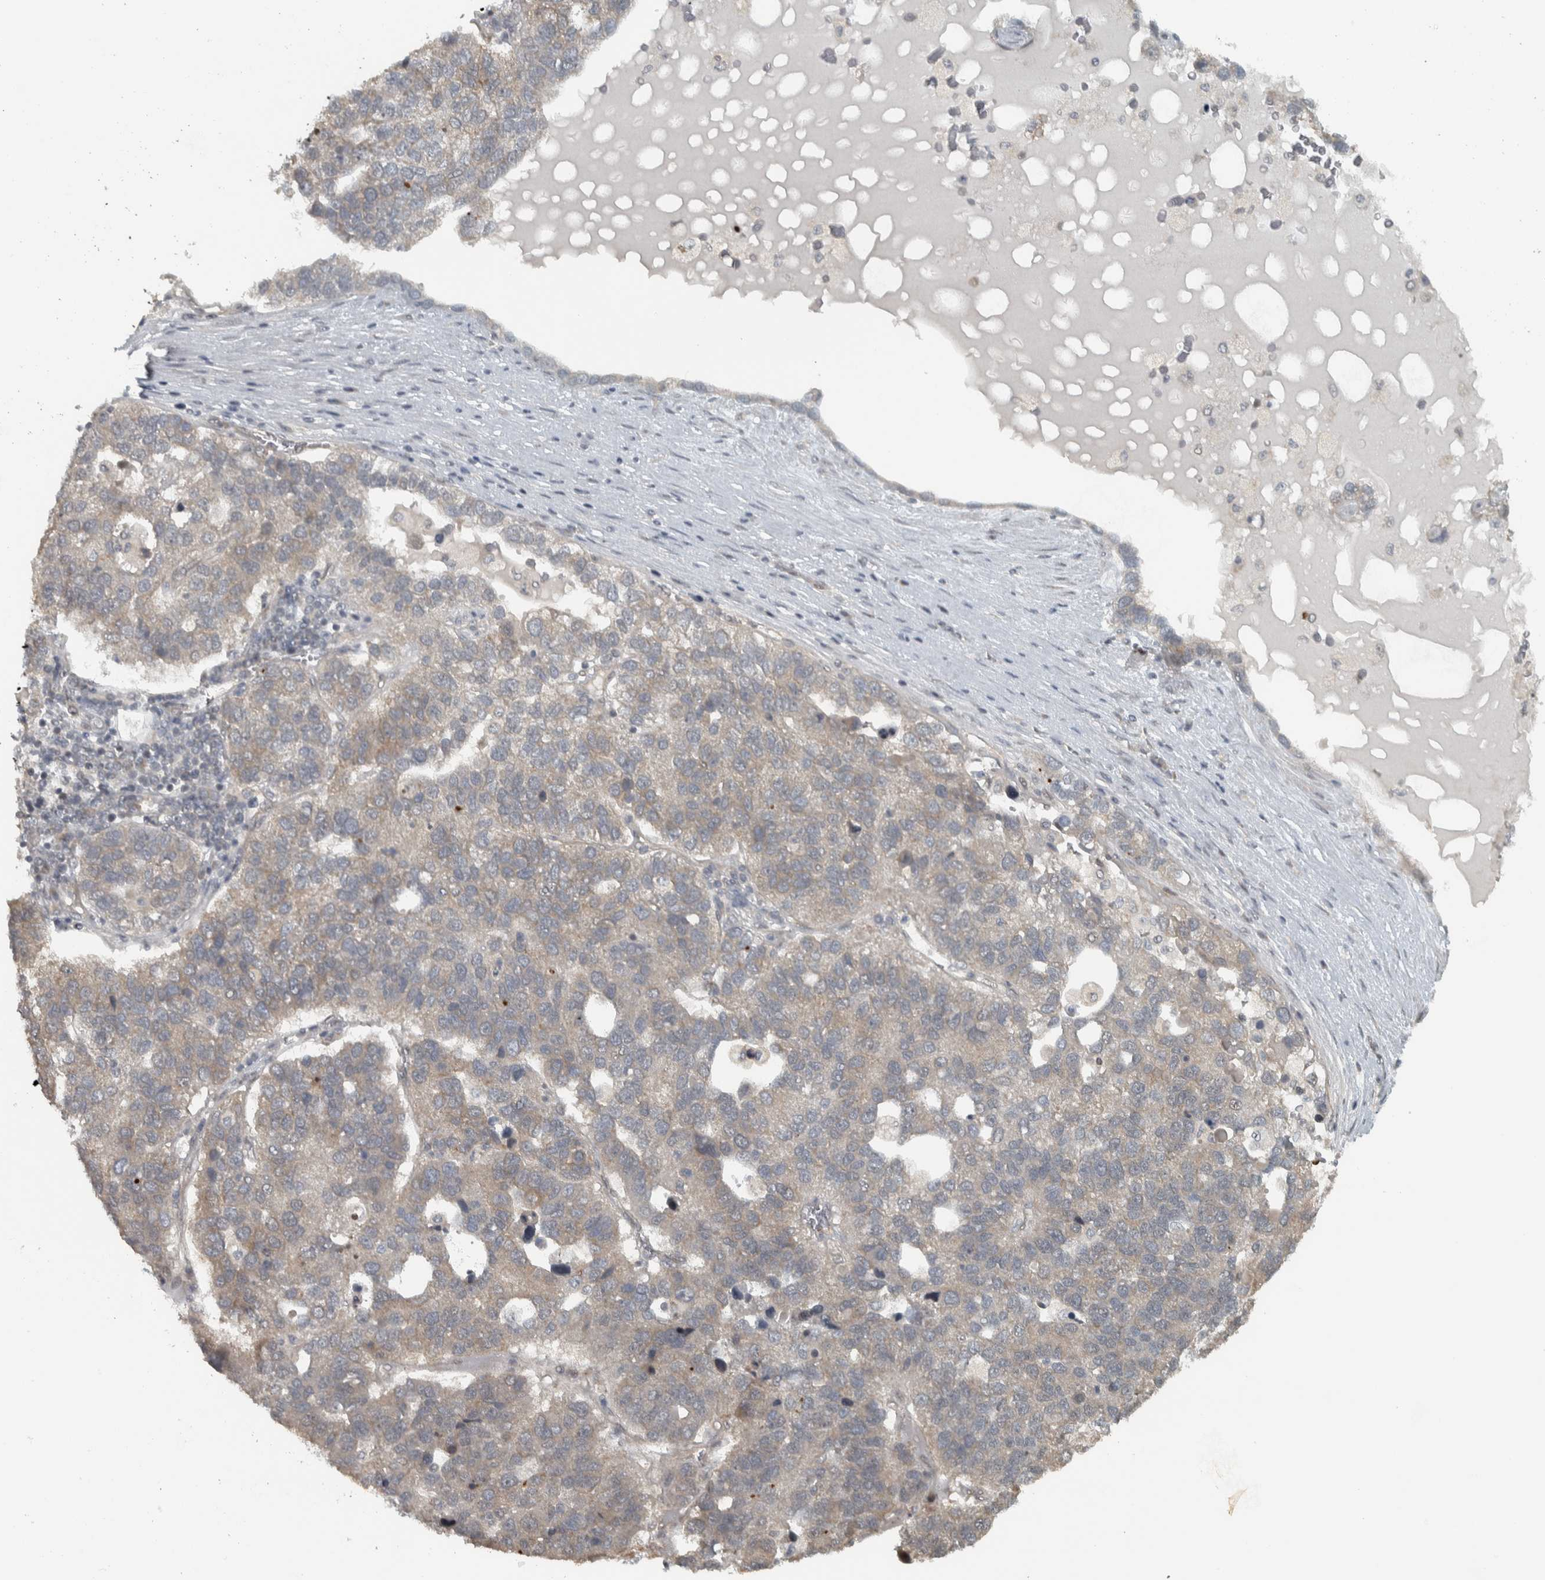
{"staining": {"intensity": "weak", "quantity": "25%-75%", "location": "cytoplasmic/membranous"}, "tissue": "pancreatic cancer", "cell_type": "Tumor cells", "image_type": "cancer", "snomed": [{"axis": "morphology", "description": "Adenocarcinoma, NOS"}, {"axis": "topography", "description": "Pancreas"}], "caption": "A low amount of weak cytoplasmic/membranous staining is appreciated in approximately 25%-75% of tumor cells in pancreatic adenocarcinoma tissue.", "gene": "NAPG", "patient": {"sex": "female", "age": 61}}